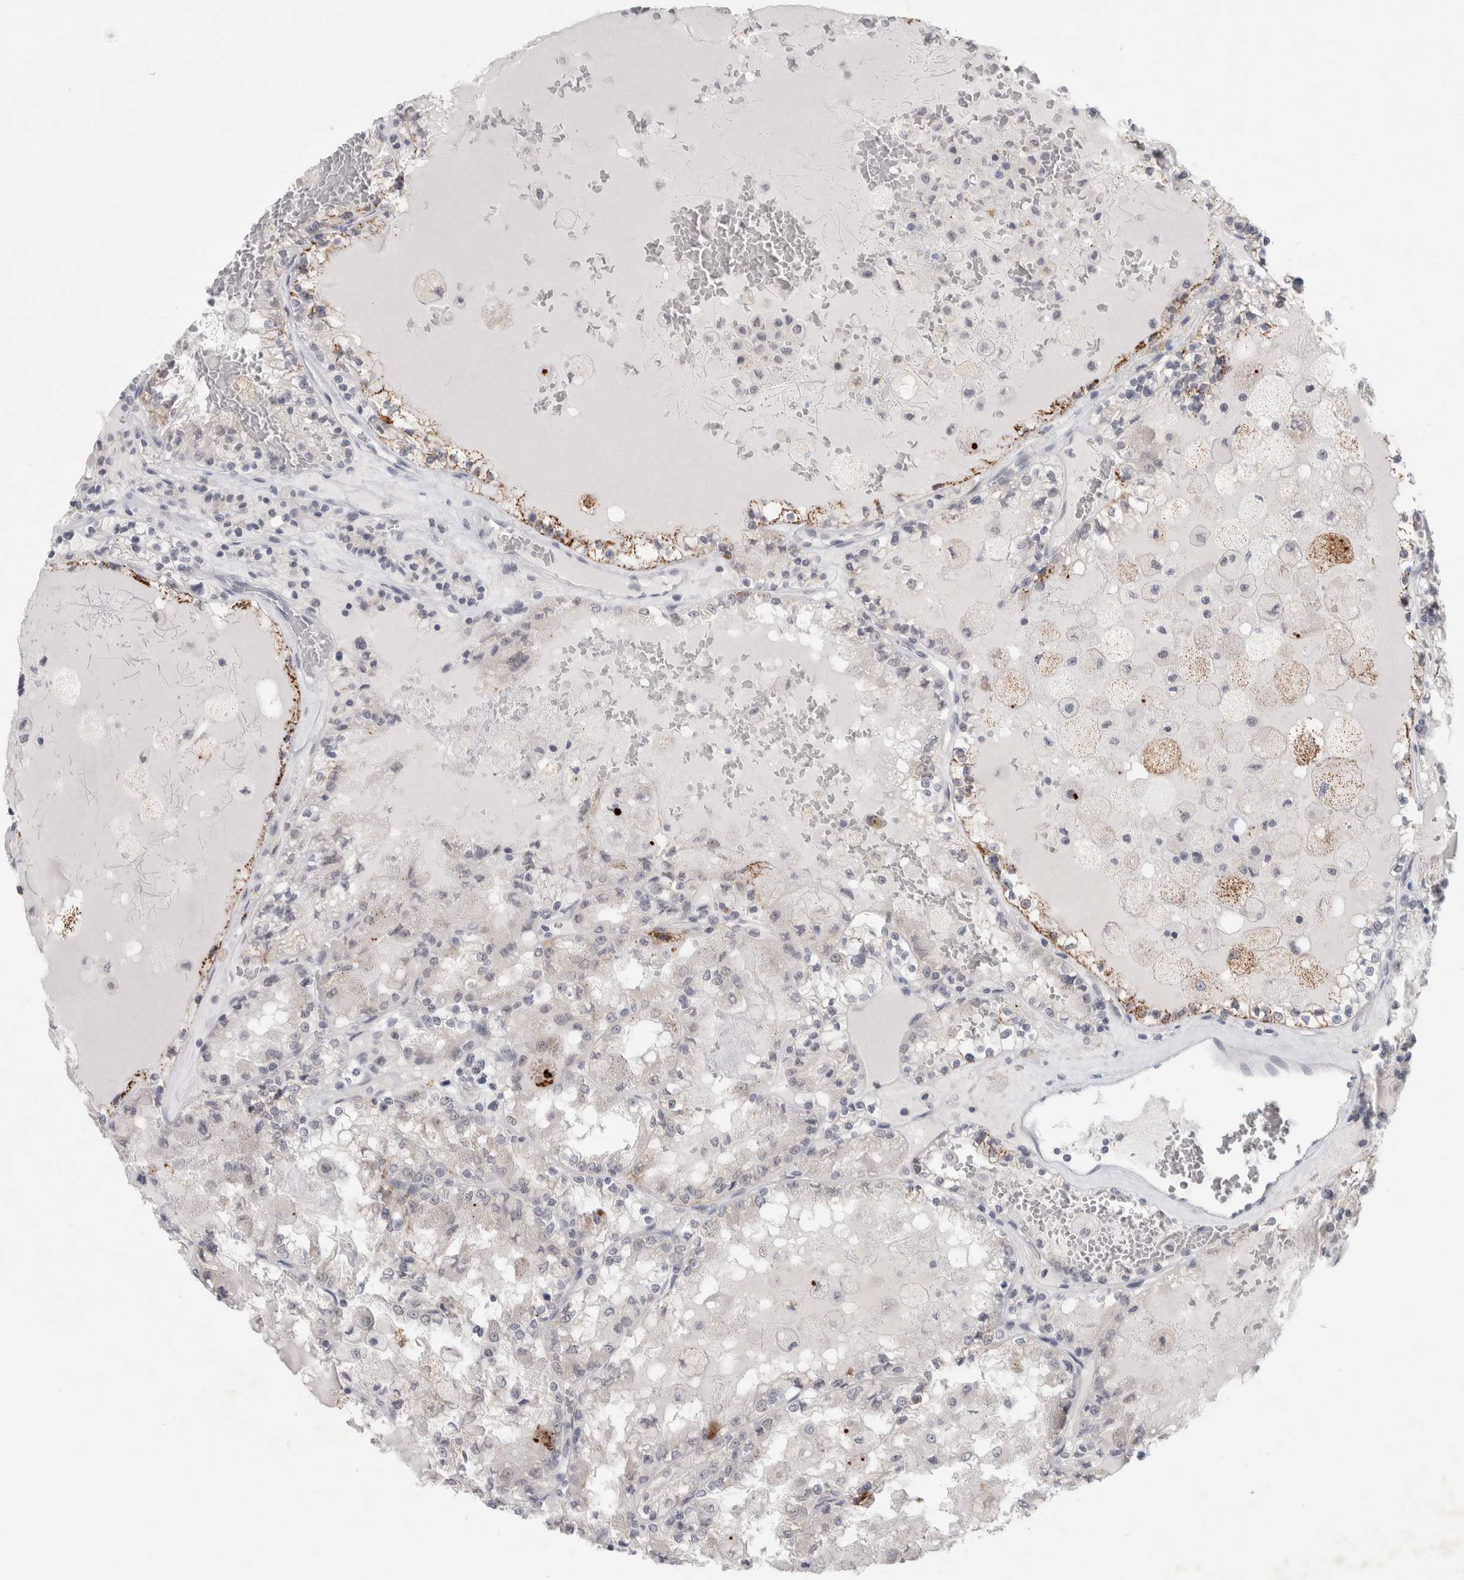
{"staining": {"intensity": "moderate", "quantity": "<25%", "location": "cytoplasmic/membranous"}, "tissue": "renal cancer", "cell_type": "Tumor cells", "image_type": "cancer", "snomed": [{"axis": "morphology", "description": "Adenocarcinoma, NOS"}, {"axis": "topography", "description": "Kidney"}], "caption": "IHC (DAB (3,3'-diaminobenzidine)) staining of human renal cancer exhibits moderate cytoplasmic/membranous protein positivity in about <25% of tumor cells. The protein is shown in brown color, while the nuclei are stained blue.", "gene": "NIPA1", "patient": {"sex": "female", "age": 56}}